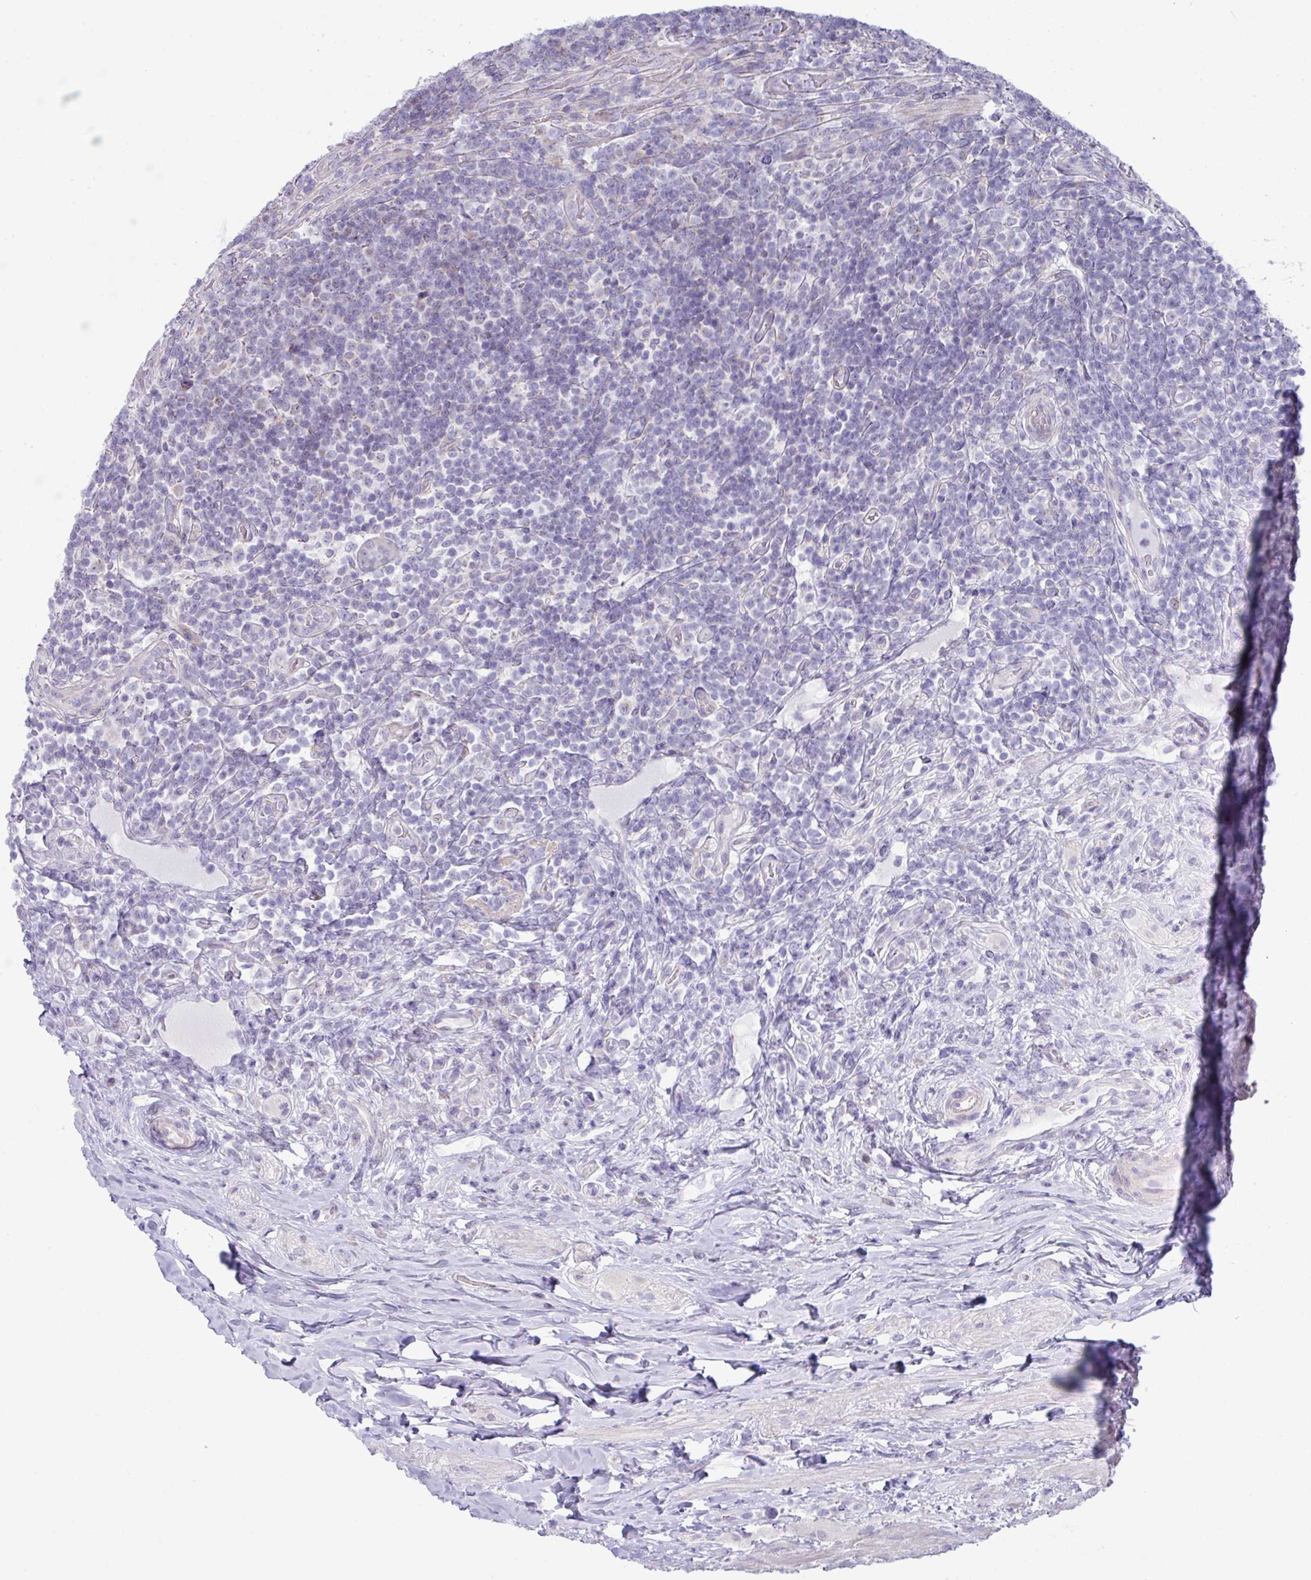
{"staining": {"intensity": "weak", "quantity": "25%-75%", "location": "cytoplasmic/membranous"}, "tissue": "appendix", "cell_type": "Glandular cells", "image_type": "normal", "snomed": [{"axis": "morphology", "description": "Normal tissue, NOS"}, {"axis": "topography", "description": "Appendix"}], "caption": "There is low levels of weak cytoplasmic/membranous staining in glandular cells of unremarkable appendix, as demonstrated by immunohistochemical staining (brown color).", "gene": "IRGC", "patient": {"sex": "female", "age": 43}}